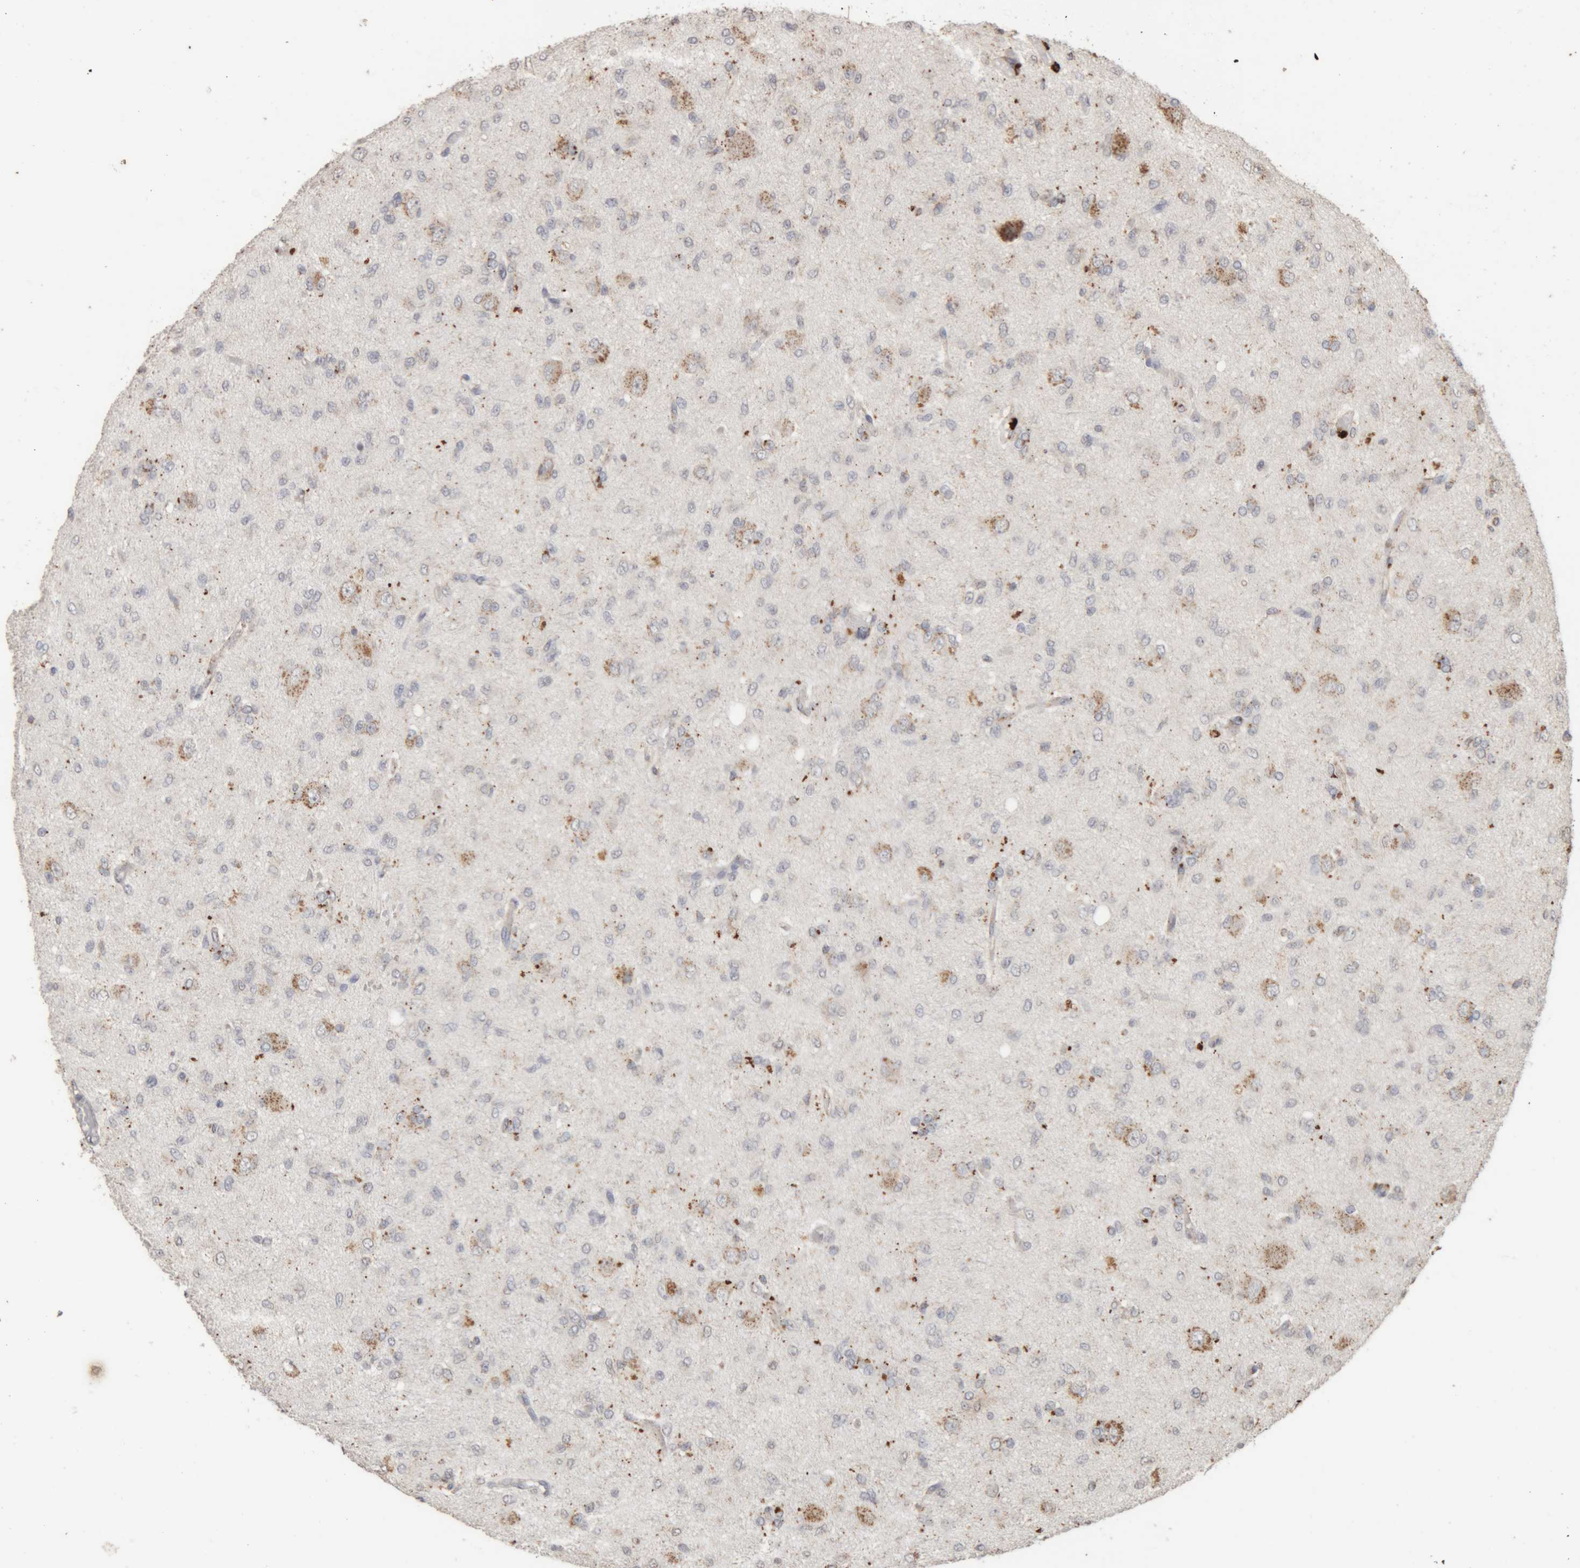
{"staining": {"intensity": "negative", "quantity": "none", "location": "none"}, "tissue": "glioma", "cell_type": "Tumor cells", "image_type": "cancer", "snomed": [{"axis": "morphology", "description": "Glioma, malignant, High grade"}, {"axis": "topography", "description": "Brain"}], "caption": "Tumor cells show no significant positivity in glioma.", "gene": "ARSA", "patient": {"sex": "female", "age": 59}}